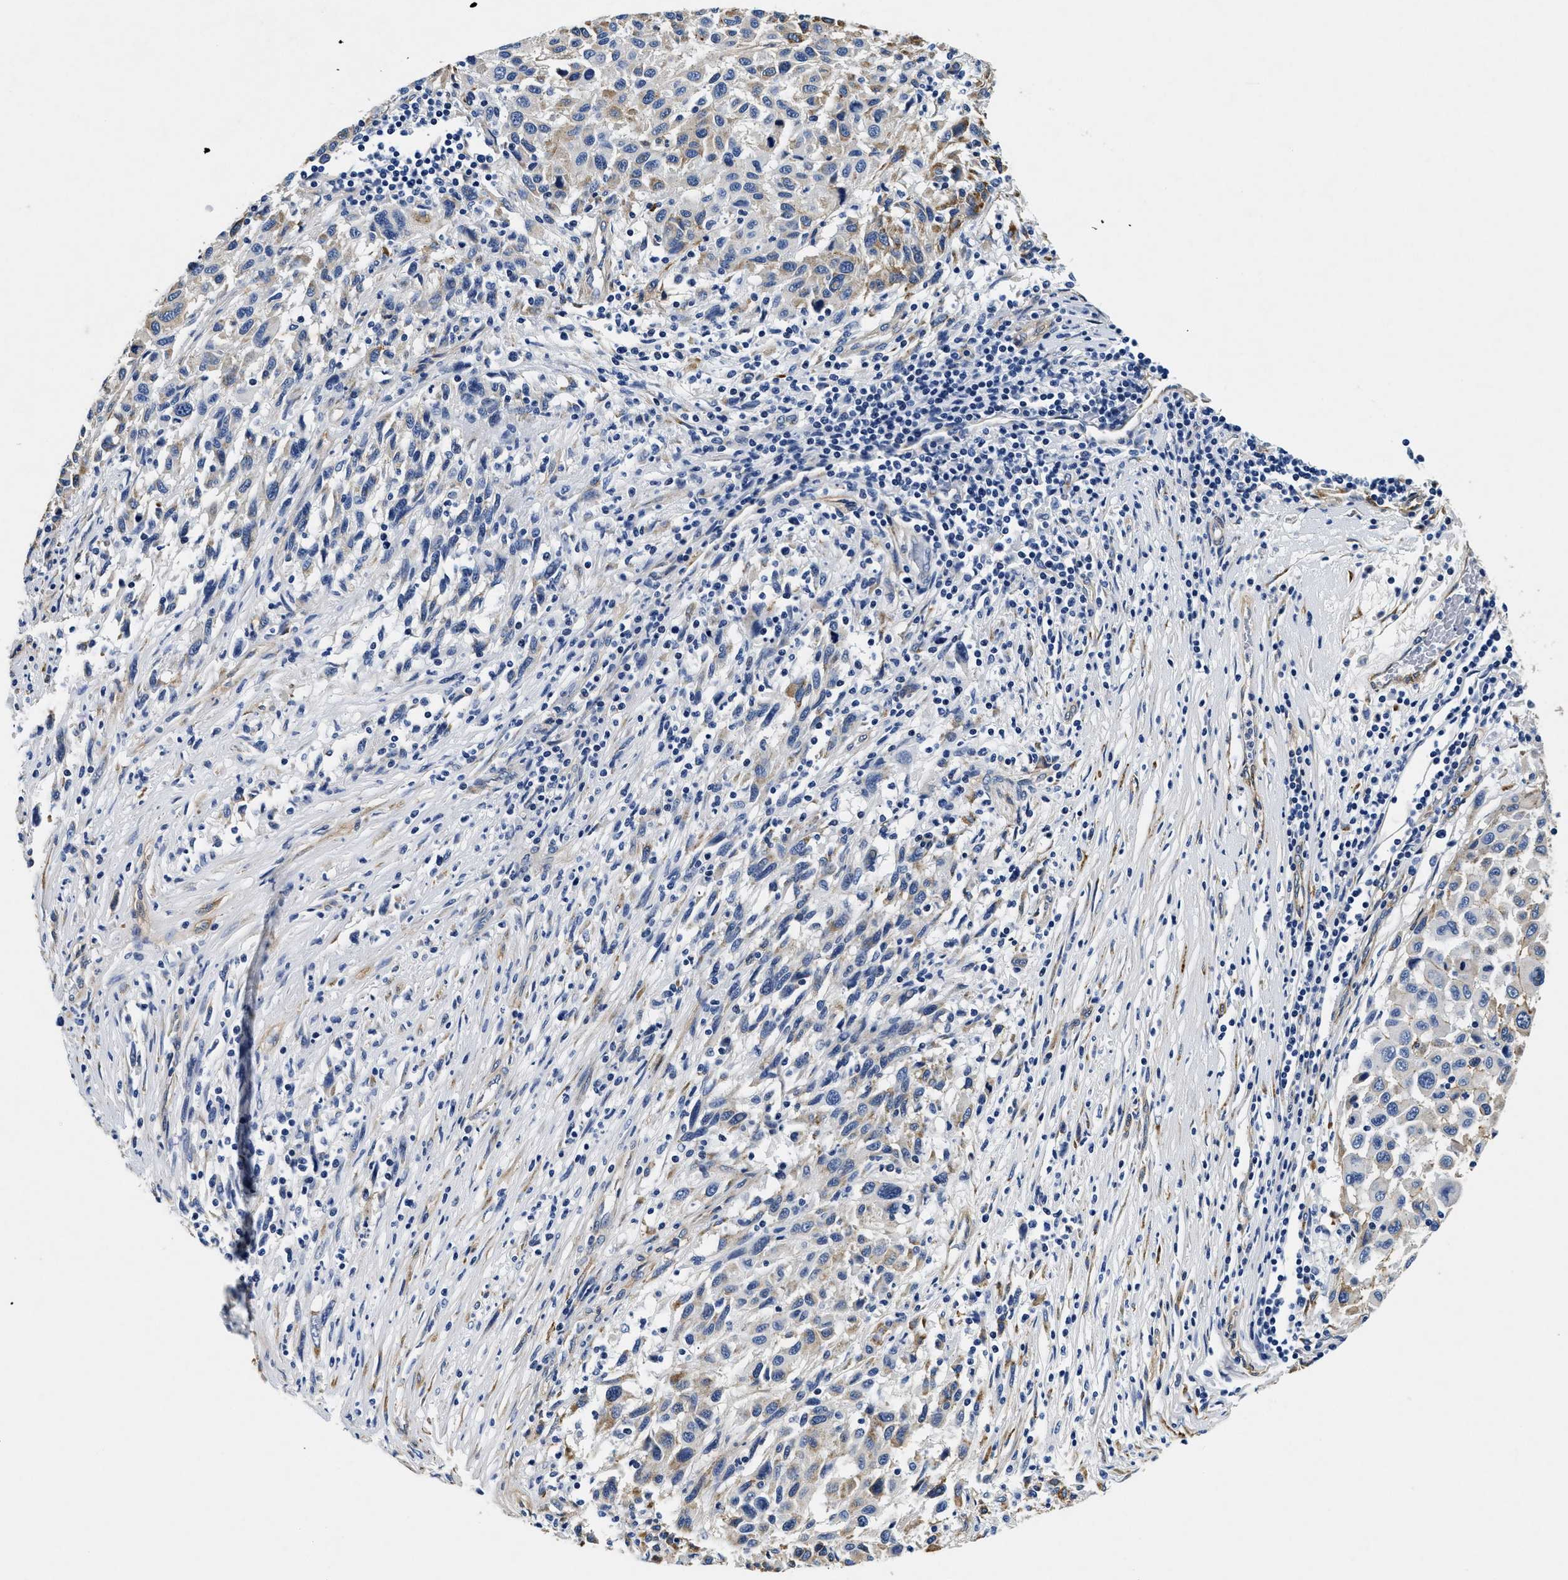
{"staining": {"intensity": "negative", "quantity": "none", "location": "none"}, "tissue": "melanoma", "cell_type": "Tumor cells", "image_type": "cancer", "snomed": [{"axis": "morphology", "description": "Malignant melanoma, Metastatic site"}, {"axis": "topography", "description": "Lymph node"}], "caption": "Melanoma stained for a protein using IHC reveals no positivity tumor cells.", "gene": "LAMA3", "patient": {"sex": "male", "age": 61}}